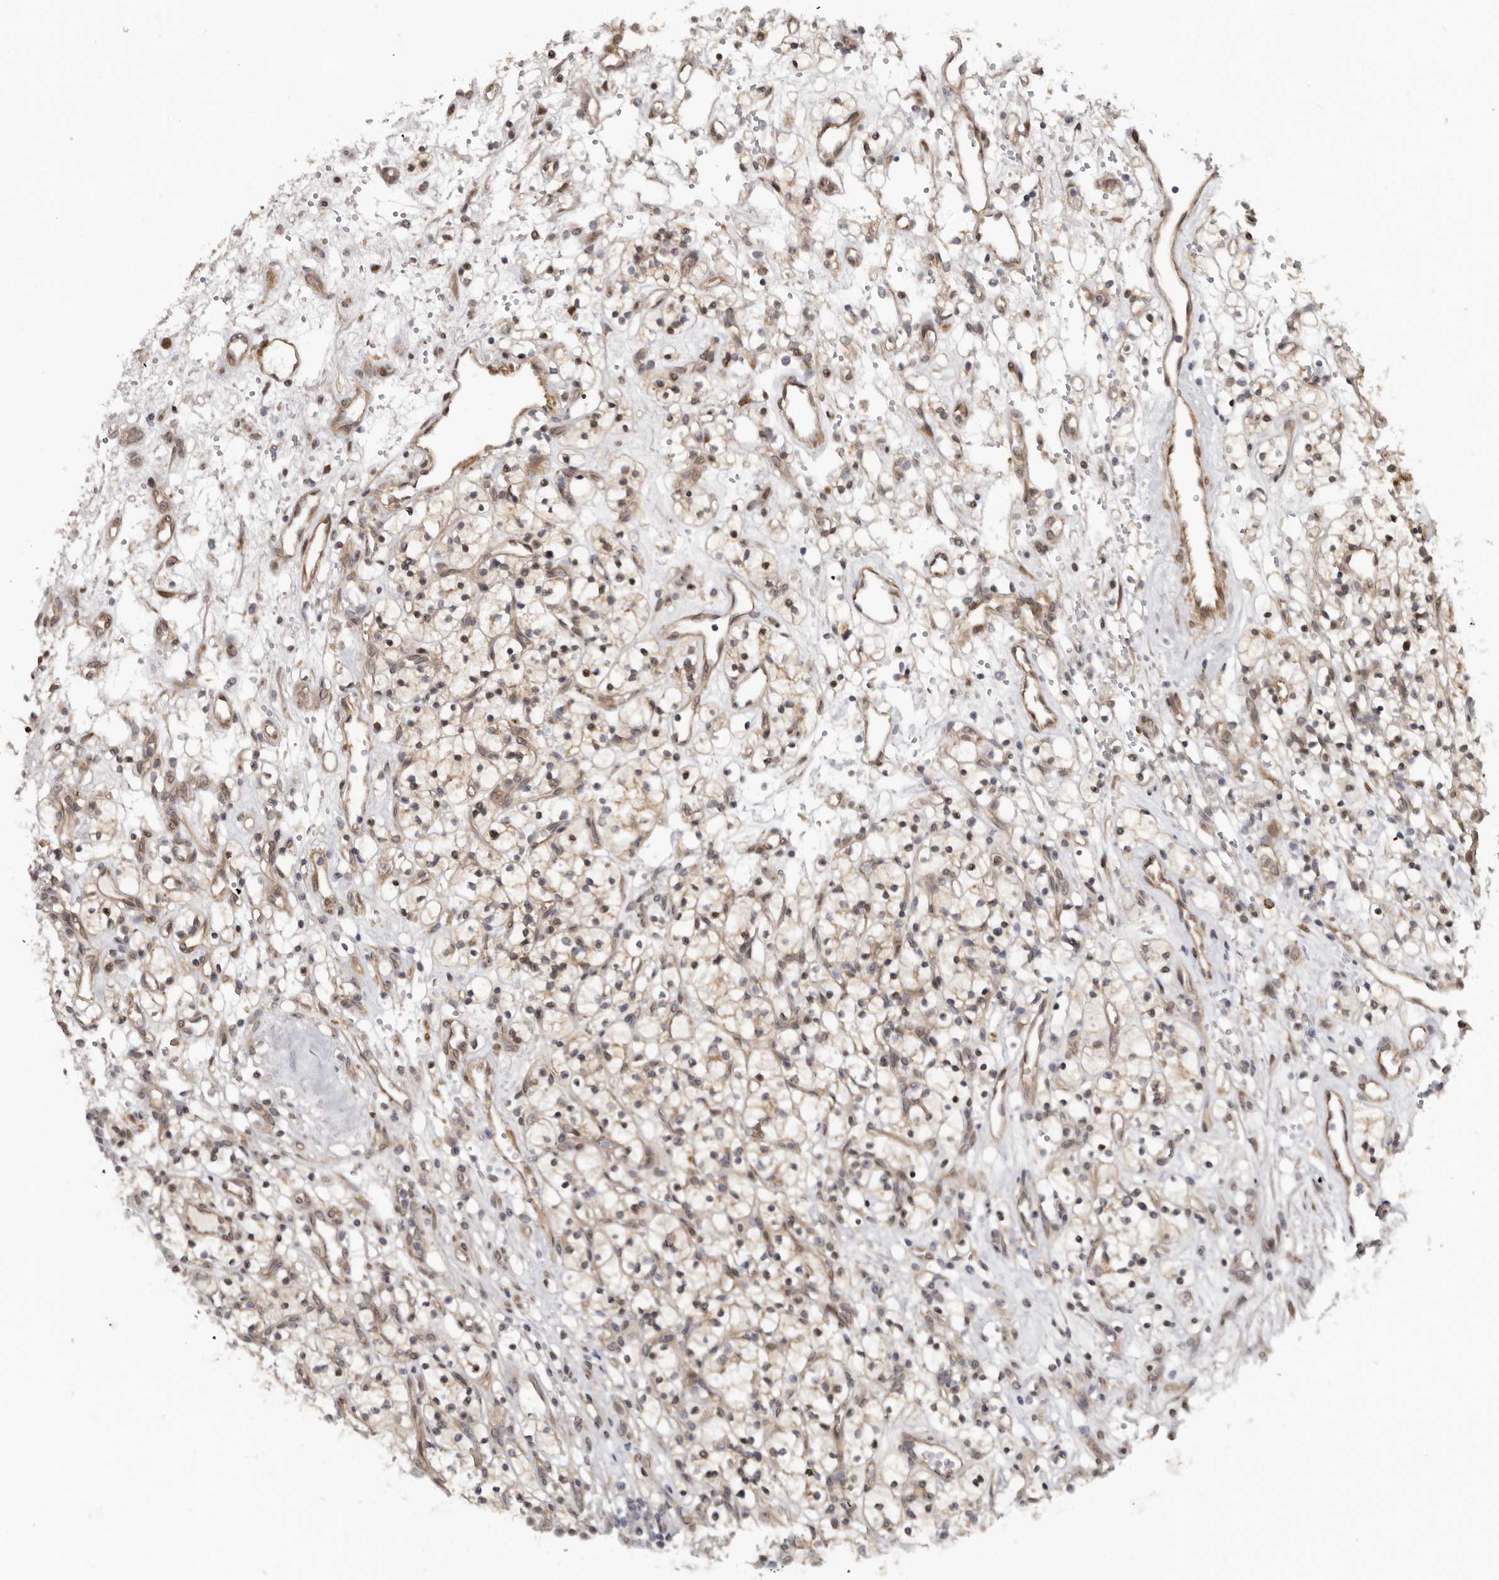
{"staining": {"intensity": "moderate", "quantity": ">75%", "location": "cytoplasmic/membranous,nuclear"}, "tissue": "renal cancer", "cell_type": "Tumor cells", "image_type": "cancer", "snomed": [{"axis": "morphology", "description": "Adenocarcinoma, NOS"}, {"axis": "topography", "description": "Kidney"}], "caption": "Immunohistochemistry staining of renal adenocarcinoma, which shows medium levels of moderate cytoplasmic/membranous and nuclear positivity in about >75% of tumor cells indicating moderate cytoplasmic/membranous and nuclear protein positivity. The staining was performed using DAB (brown) for protein detection and nuclei were counterstained in hematoxylin (blue).", "gene": "SBDS", "patient": {"sex": "female", "age": 57}}